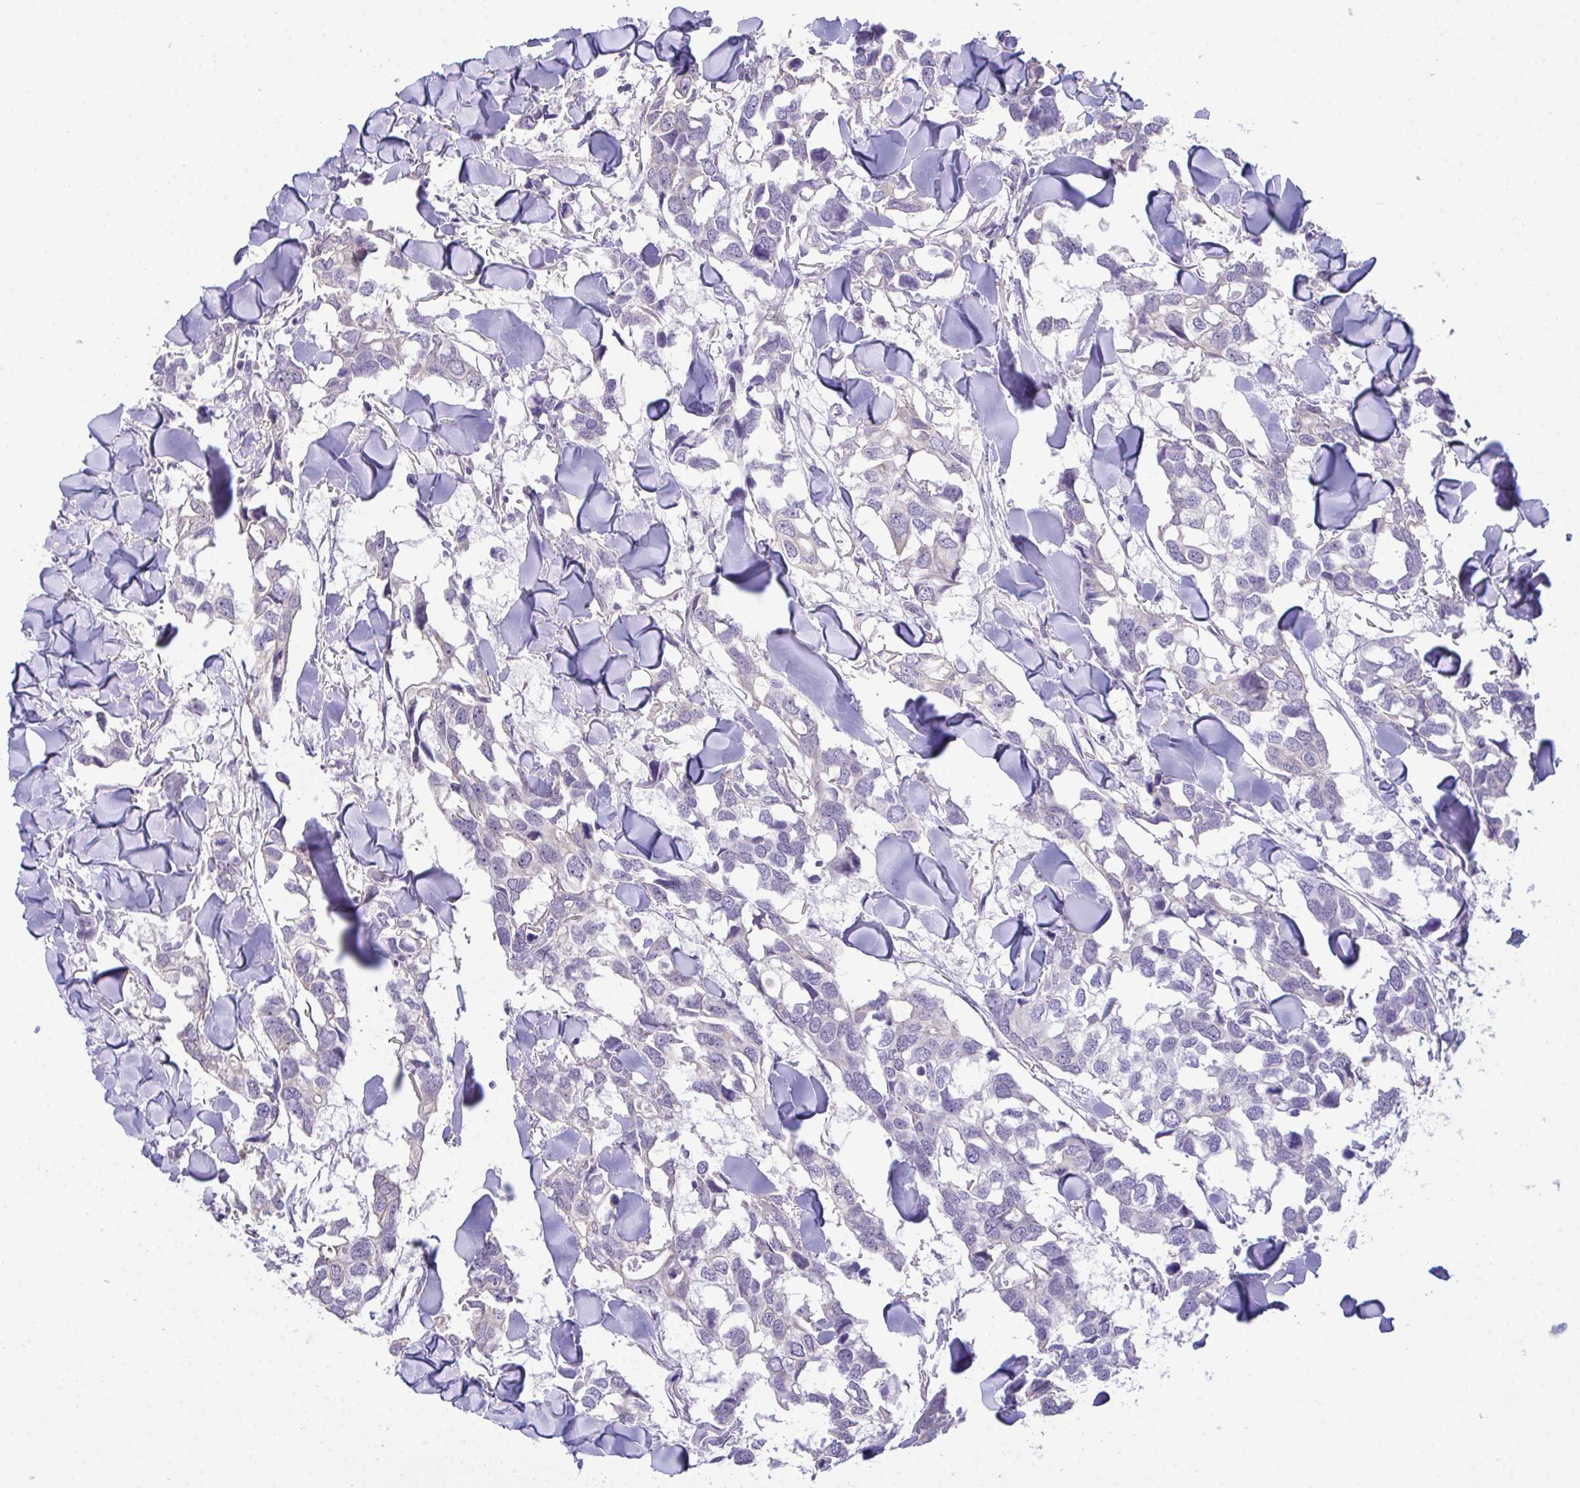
{"staining": {"intensity": "negative", "quantity": "none", "location": "none"}, "tissue": "breast cancer", "cell_type": "Tumor cells", "image_type": "cancer", "snomed": [{"axis": "morphology", "description": "Duct carcinoma"}, {"axis": "topography", "description": "Breast"}], "caption": "Immunohistochemical staining of human breast cancer shows no significant positivity in tumor cells.", "gene": "ATP6V0D2", "patient": {"sex": "female", "age": 83}}